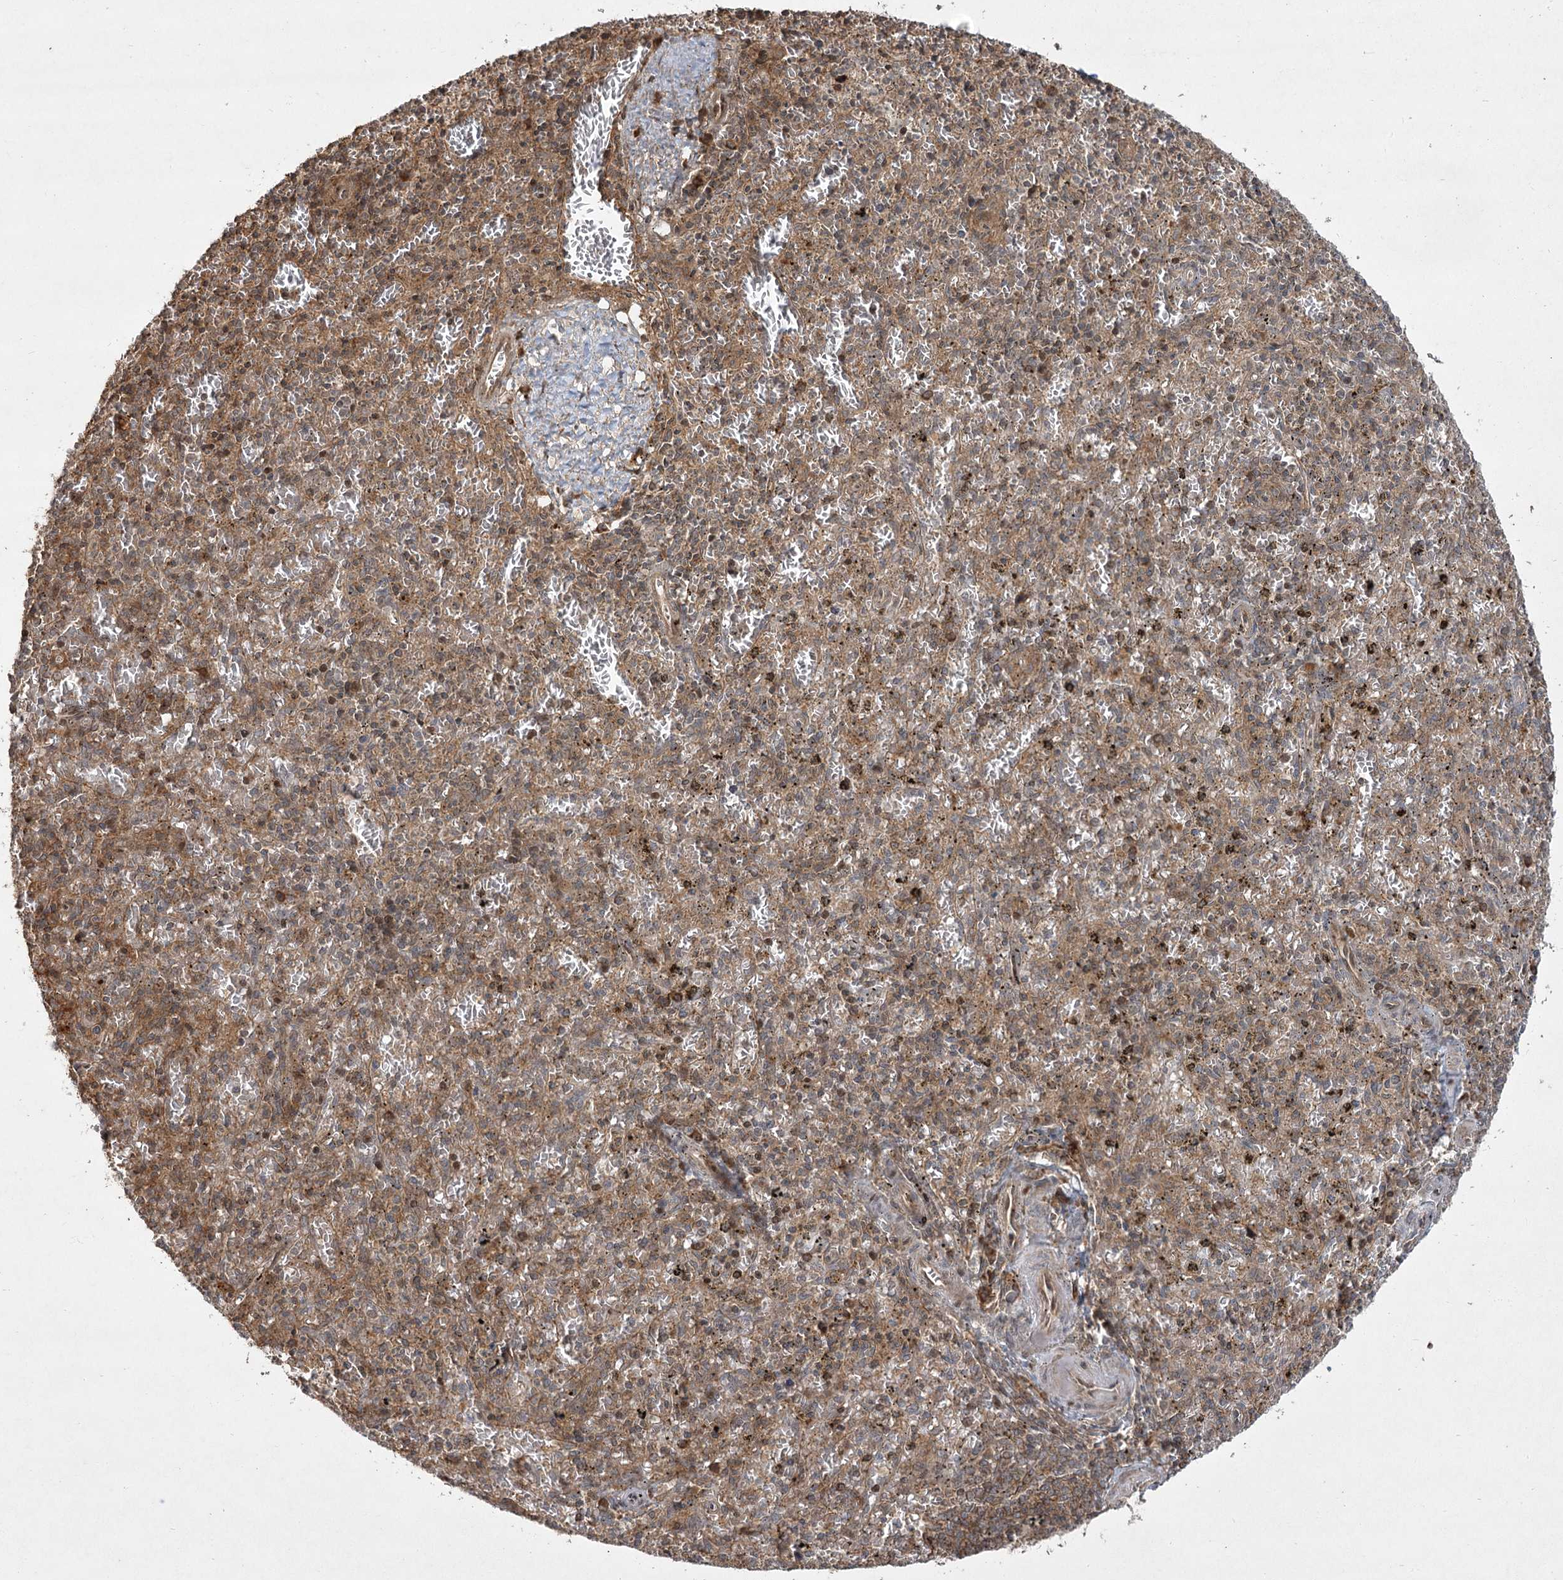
{"staining": {"intensity": "moderate", "quantity": ">75%", "location": "cytoplasmic/membranous"}, "tissue": "spleen", "cell_type": "Cells in red pulp", "image_type": "normal", "snomed": [{"axis": "morphology", "description": "Normal tissue, NOS"}, {"axis": "topography", "description": "Spleen"}], "caption": "IHC photomicrograph of benign spleen: human spleen stained using IHC reveals medium levels of moderate protein expression localized specifically in the cytoplasmic/membranous of cells in red pulp, appearing as a cytoplasmic/membranous brown color.", "gene": "CPLANE1", "patient": {"sex": "male", "age": 72}}